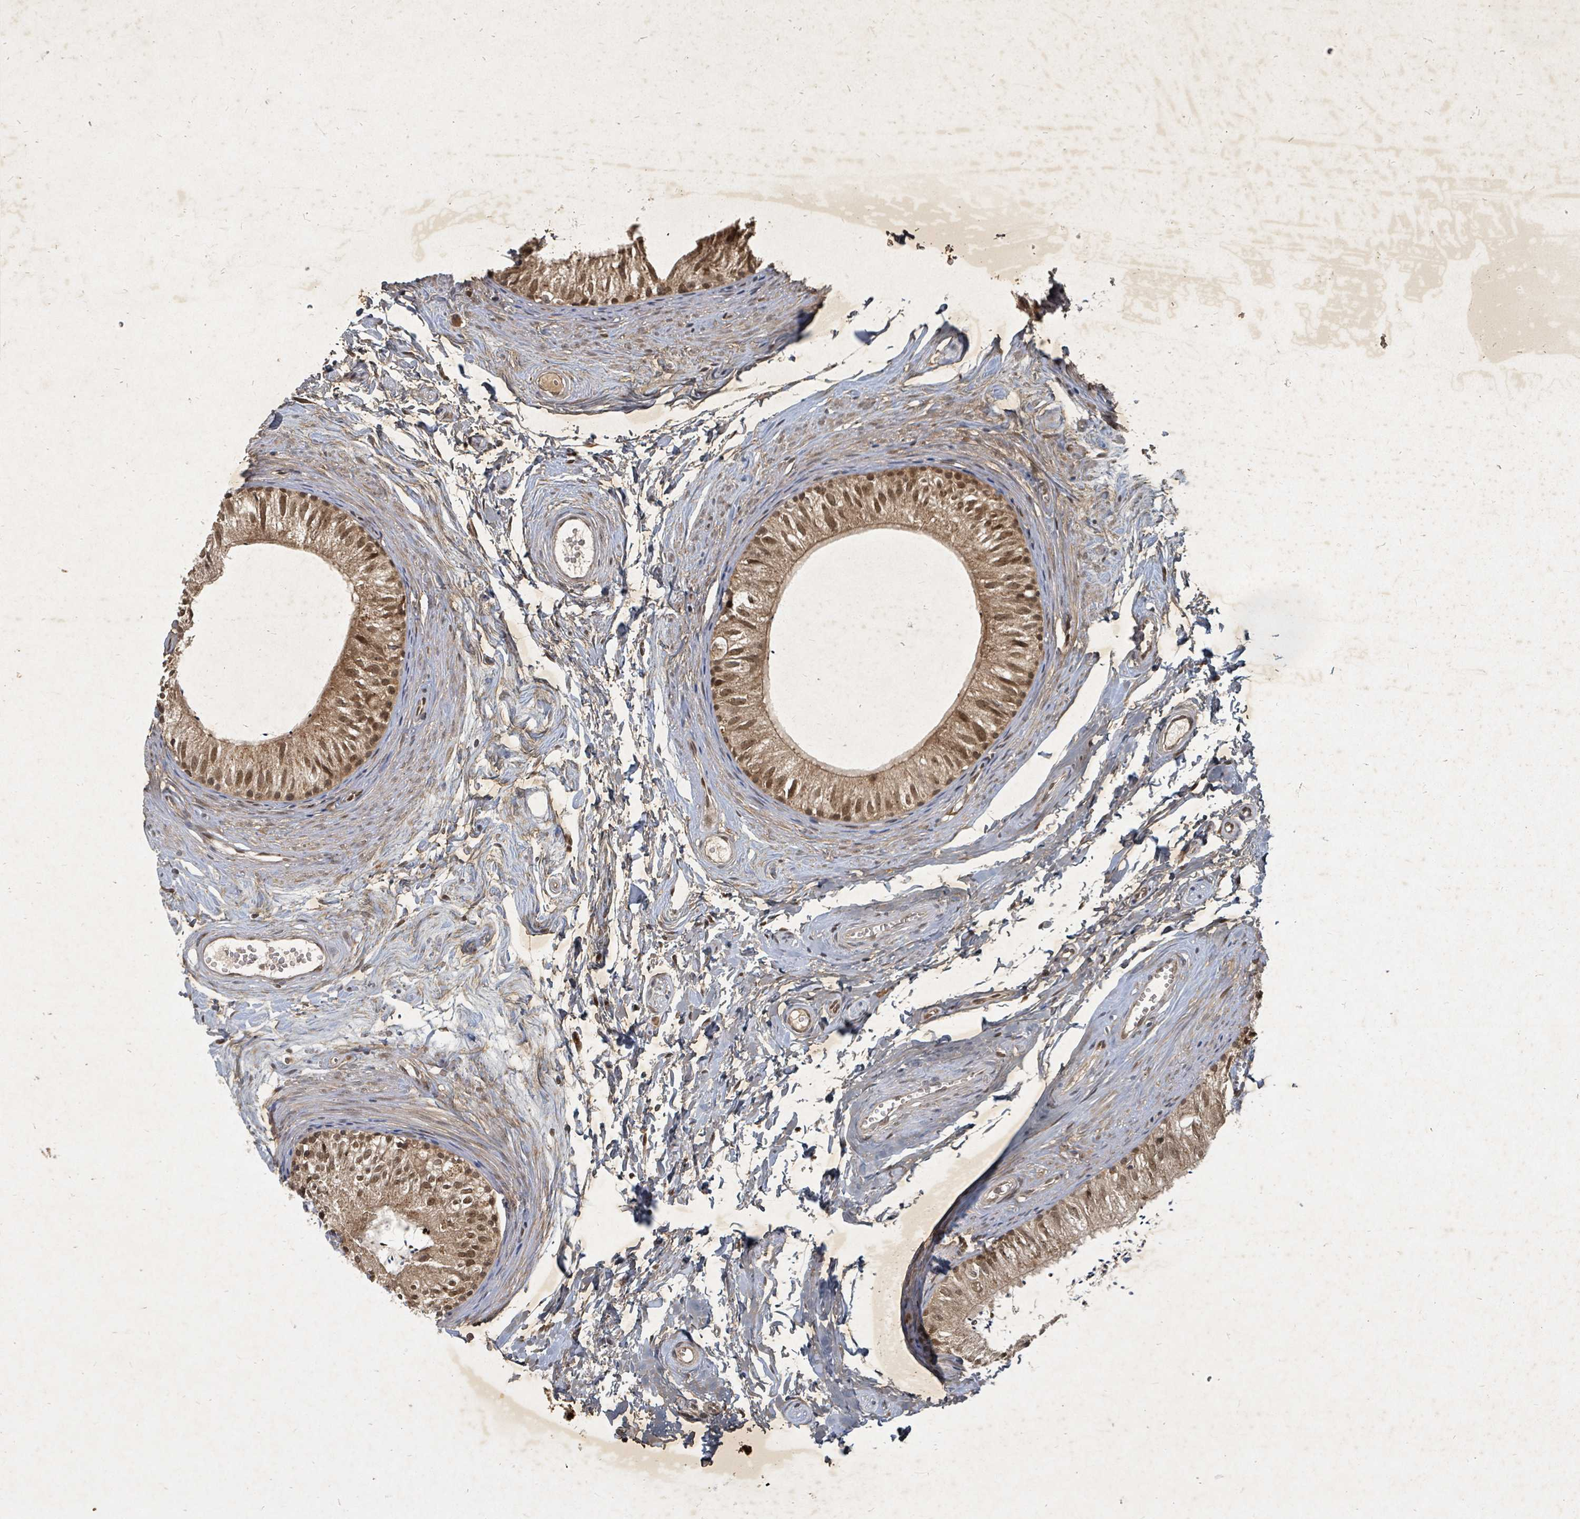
{"staining": {"intensity": "moderate", "quantity": ">75%", "location": "cytoplasmic/membranous,nuclear"}, "tissue": "epididymis", "cell_type": "Glandular cells", "image_type": "normal", "snomed": [{"axis": "morphology", "description": "Normal tissue, NOS"}, {"axis": "topography", "description": "Epididymis"}], "caption": "Immunohistochemical staining of normal human epididymis reveals >75% levels of moderate cytoplasmic/membranous,nuclear protein expression in about >75% of glandular cells.", "gene": "KDM4E", "patient": {"sex": "male", "age": 56}}